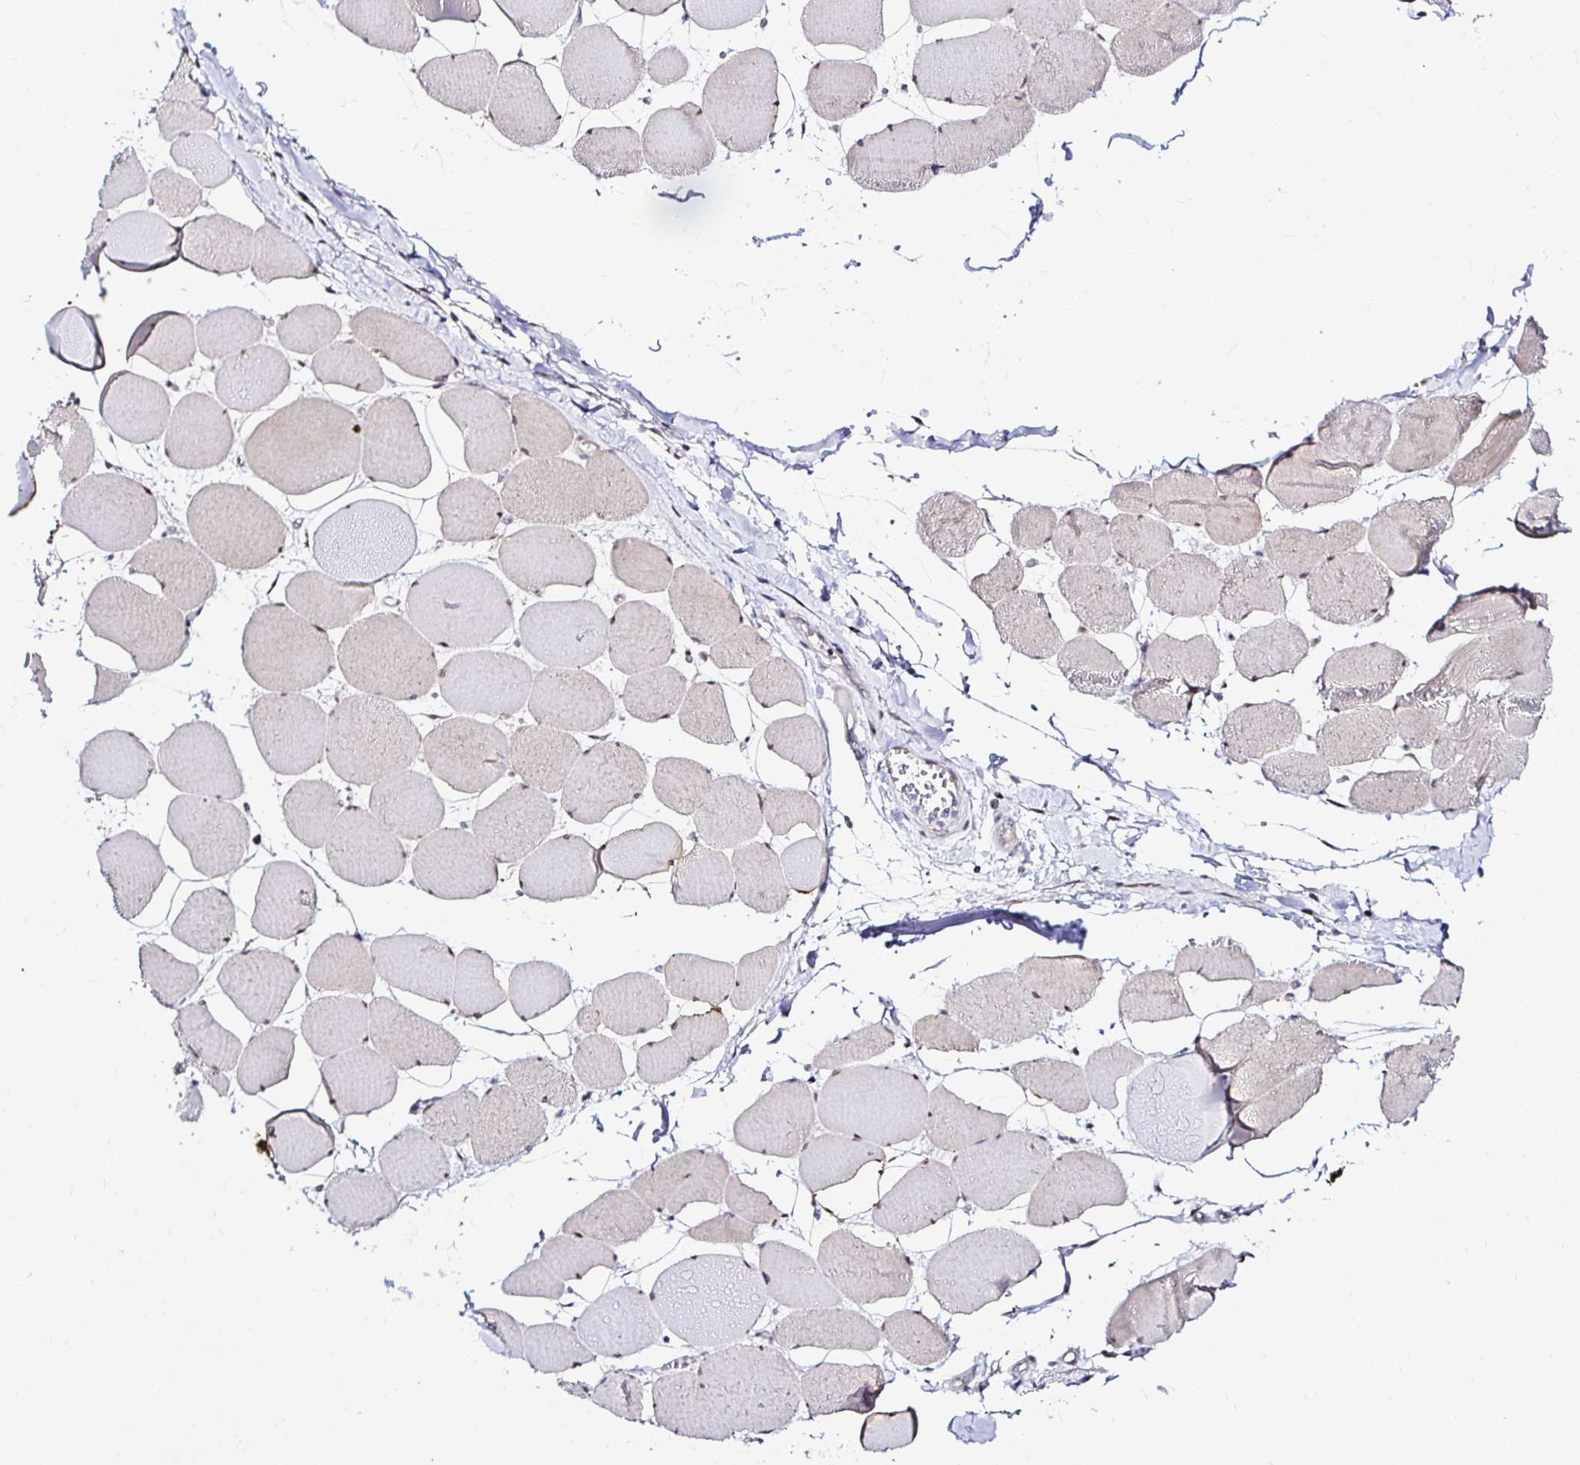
{"staining": {"intensity": "moderate", "quantity": "<25%", "location": "cytoplasmic/membranous,nuclear"}, "tissue": "skeletal muscle", "cell_type": "Myocytes", "image_type": "normal", "snomed": [{"axis": "morphology", "description": "Normal tissue, NOS"}, {"axis": "topography", "description": "Skeletal muscle"}], "caption": "Protein expression analysis of normal human skeletal muscle reveals moderate cytoplasmic/membranous,nuclear positivity in about <25% of myocytes. (IHC, brightfield microscopy, high magnification).", "gene": "PSMD3", "patient": {"sex": "female", "age": 75}}